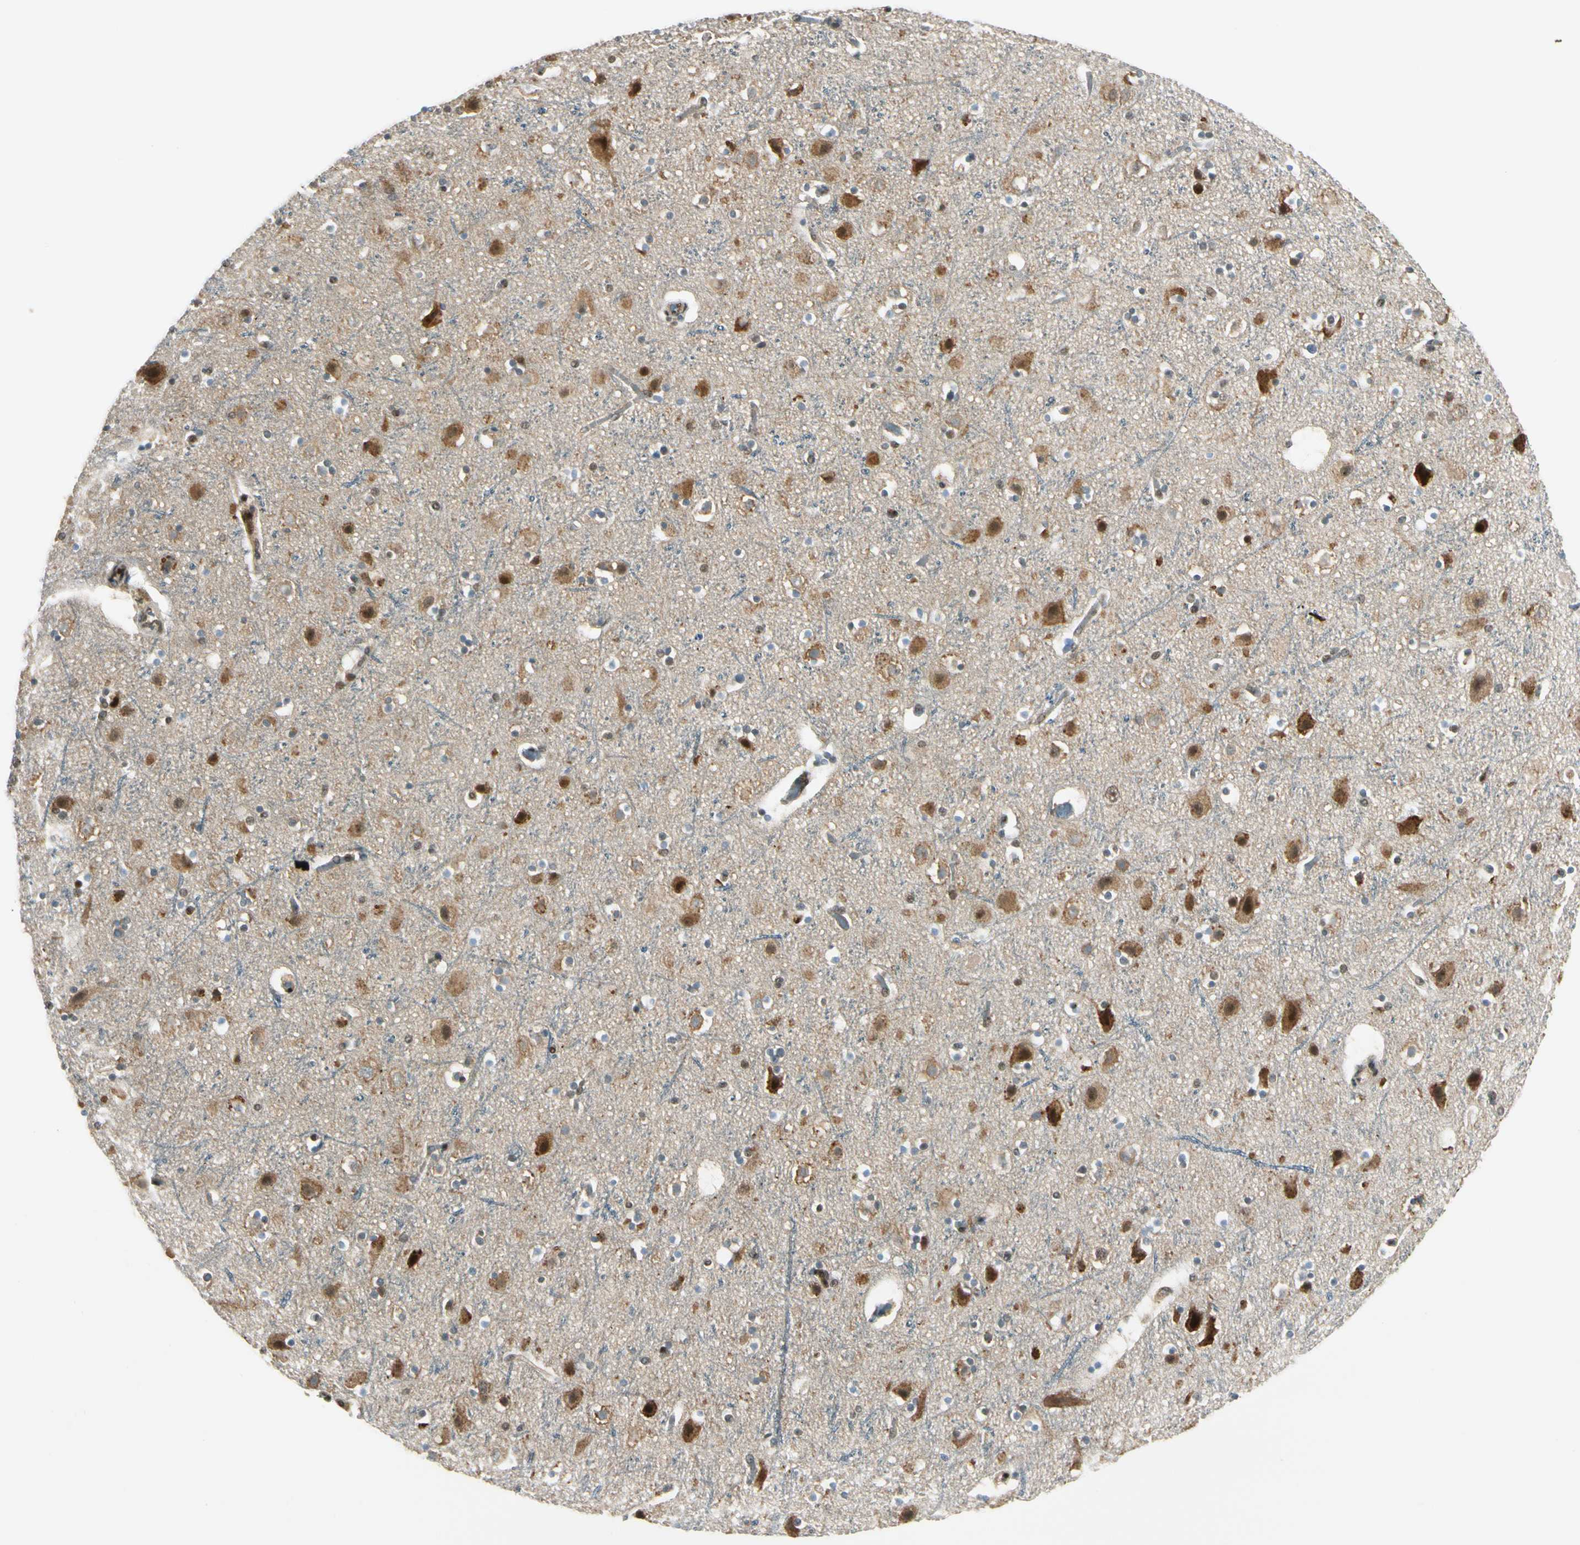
{"staining": {"intensity": "weak", "quantity": ">75%", "location": "cytoplasmic/membranous"}, "tissue": "cerebral cortex", "cell_type": "Endothelial cells", "image_type": "normal", "snomed": [{"axis": "morphology", "description": "Normal tissue, NOS"}, {"axis": "topography", "description": "Cerebral cortex"}], "caption": "This is a micrograph of immunohistochemistry (IHC) staining of unremarkable cerebral cortex, which shows weak positivity in the cytoplasmic/membranous of endothelial cells.", "gene": "DAXX", "patient": {"sex": "male", "age": 45}}